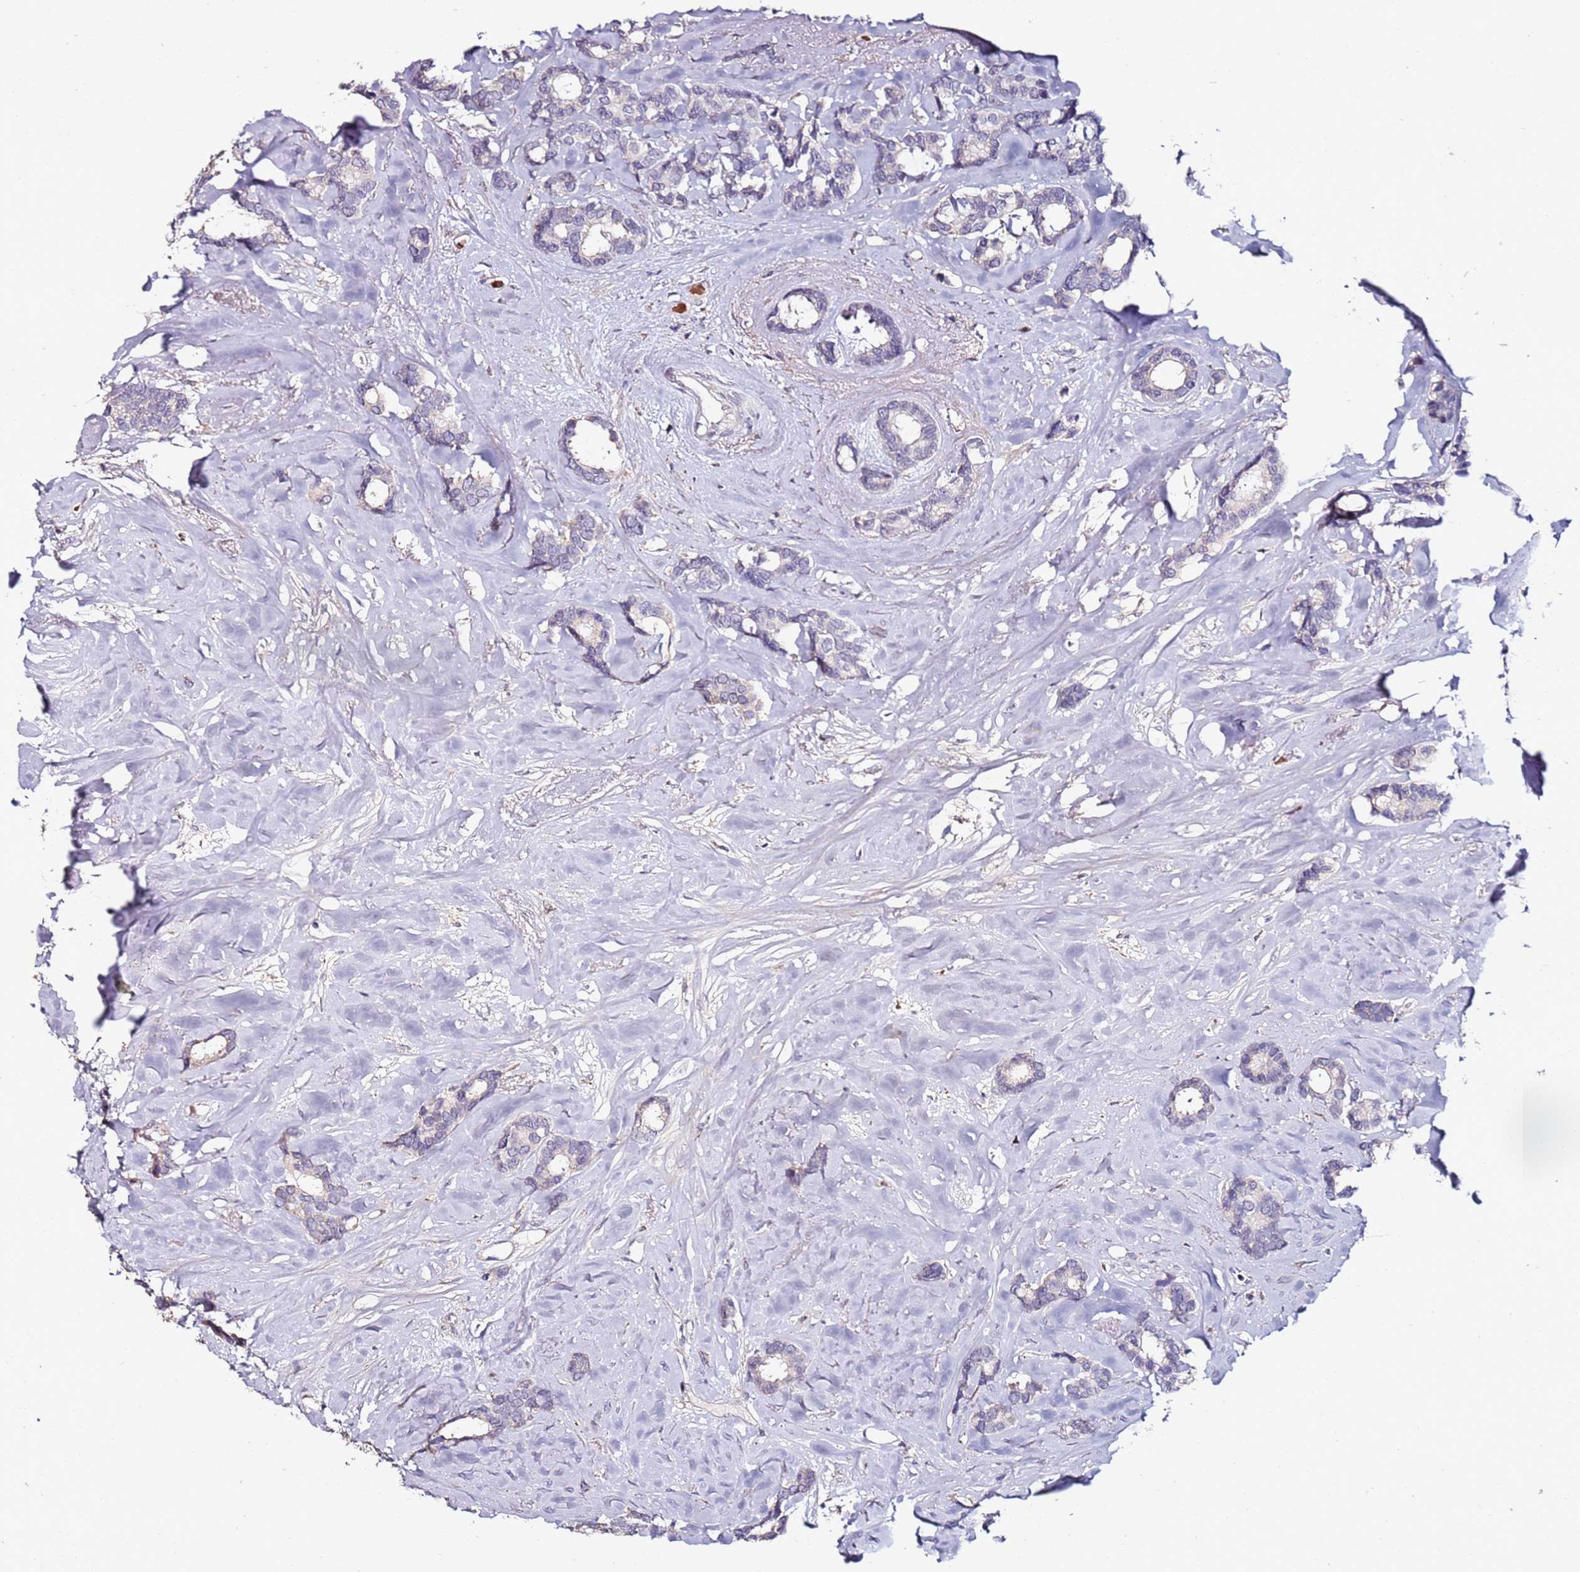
{"staining": {"intensity": "negative", "quantity": "none", "location": "none"}, "tissue": "breast cancer", "cell_type": "Tumor cells", "image_type": "cancer", "snomed": [{"axis": "morphology", "description": "Duct carcinoma"}, {"axis": "topography", "description": "Breast"}], "caption": "Tumor cells are negative for brown protein staining in breast infiltrating ductal carcinoma. (DAB immunohistochemistry, high magnification).", "gene": "C3orf80", "patient": {"sex": "female", "age": 87}}